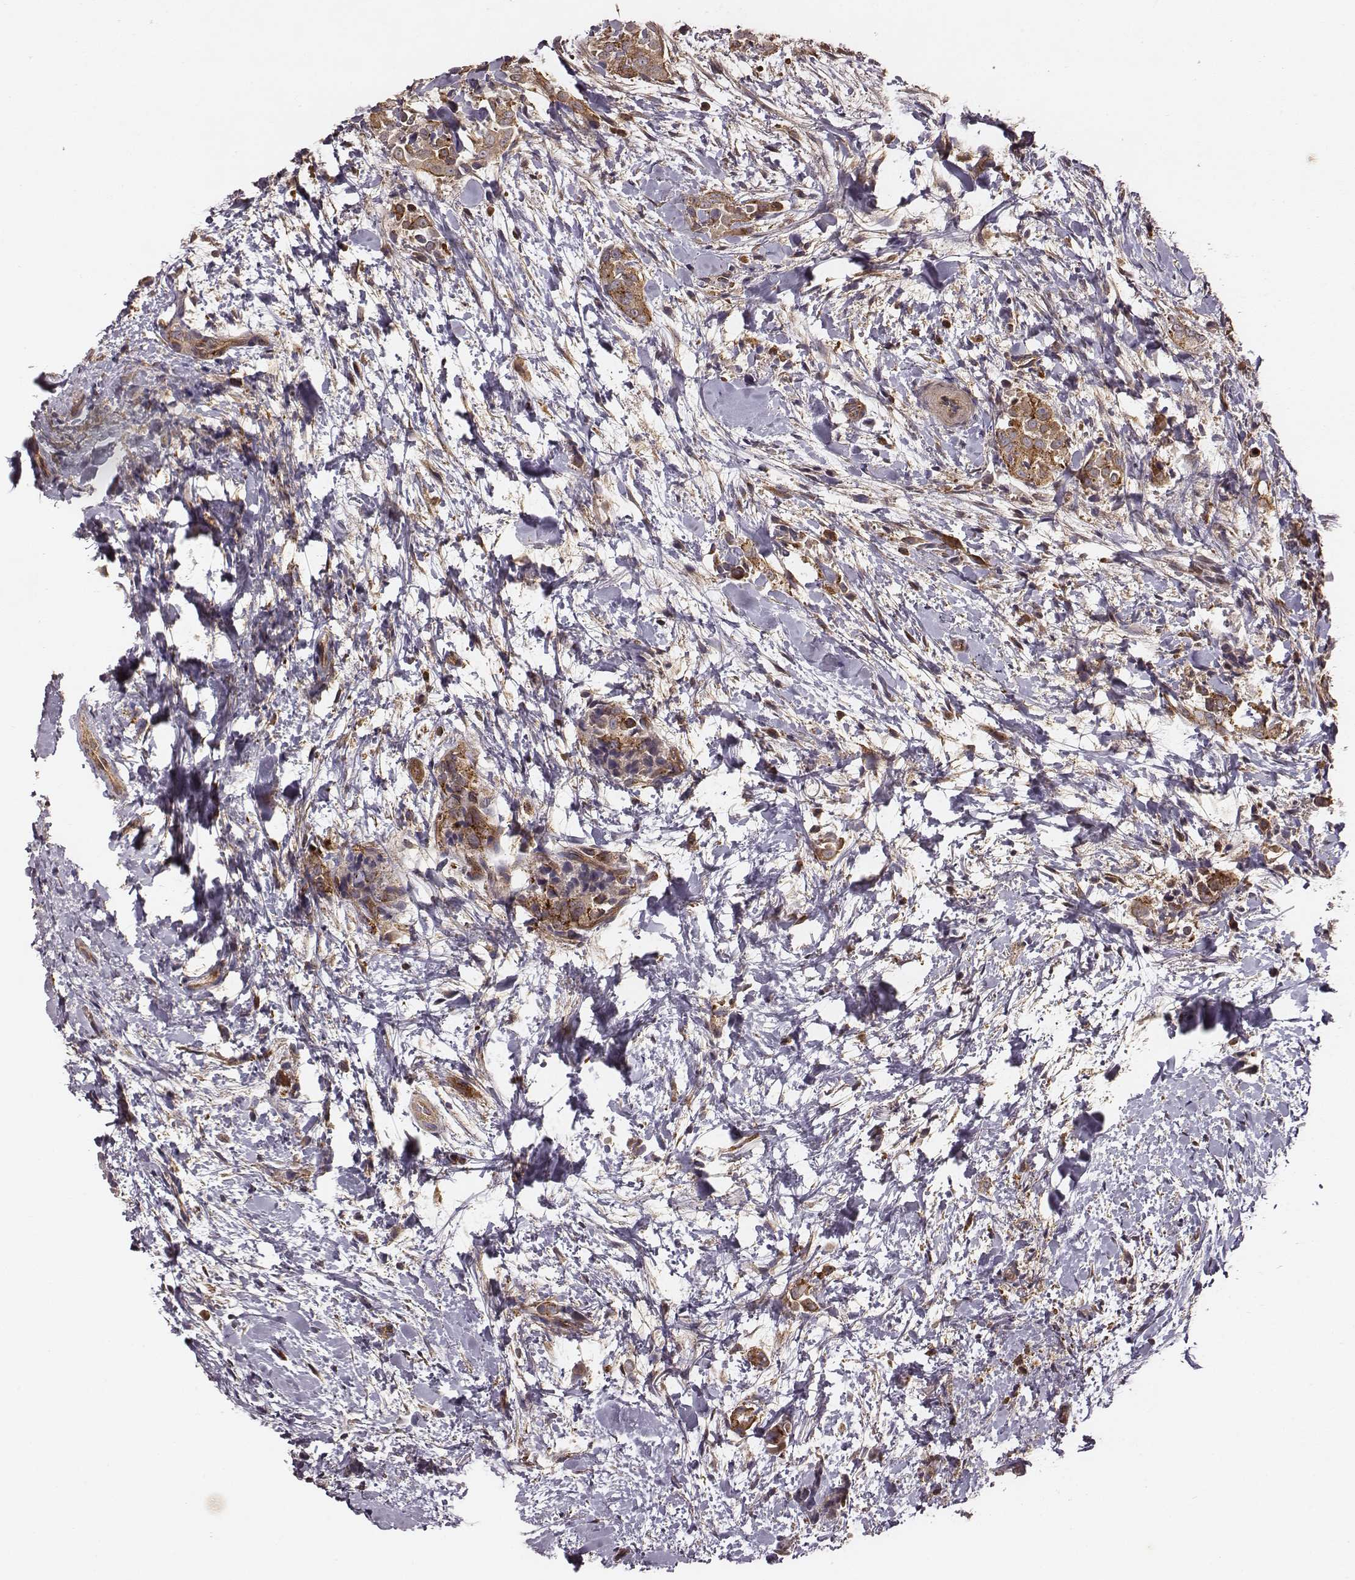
{"staining": {"intensity": "moderate", "quantity": ">75%", "location": "cytoplasmic/membranous"}, "tissue": "thyroid cancer", "cell_type": "Tumor cells", "image_type": "cancer", "snomed": [{"axis": "morphology", "description": "Papillary adenocarcinoma, NOS"}, {"axis": "topography", "description": "Thyroid gland"}], "caption": "Thyroid papillary adenocarcinoma stained with a brown dye displays moderate cytoplasmic/membranous positive expression in approximately >75% of tumor cells.", "gene": "VPS26A", "patient": {"sex": "male", "age": 61}}